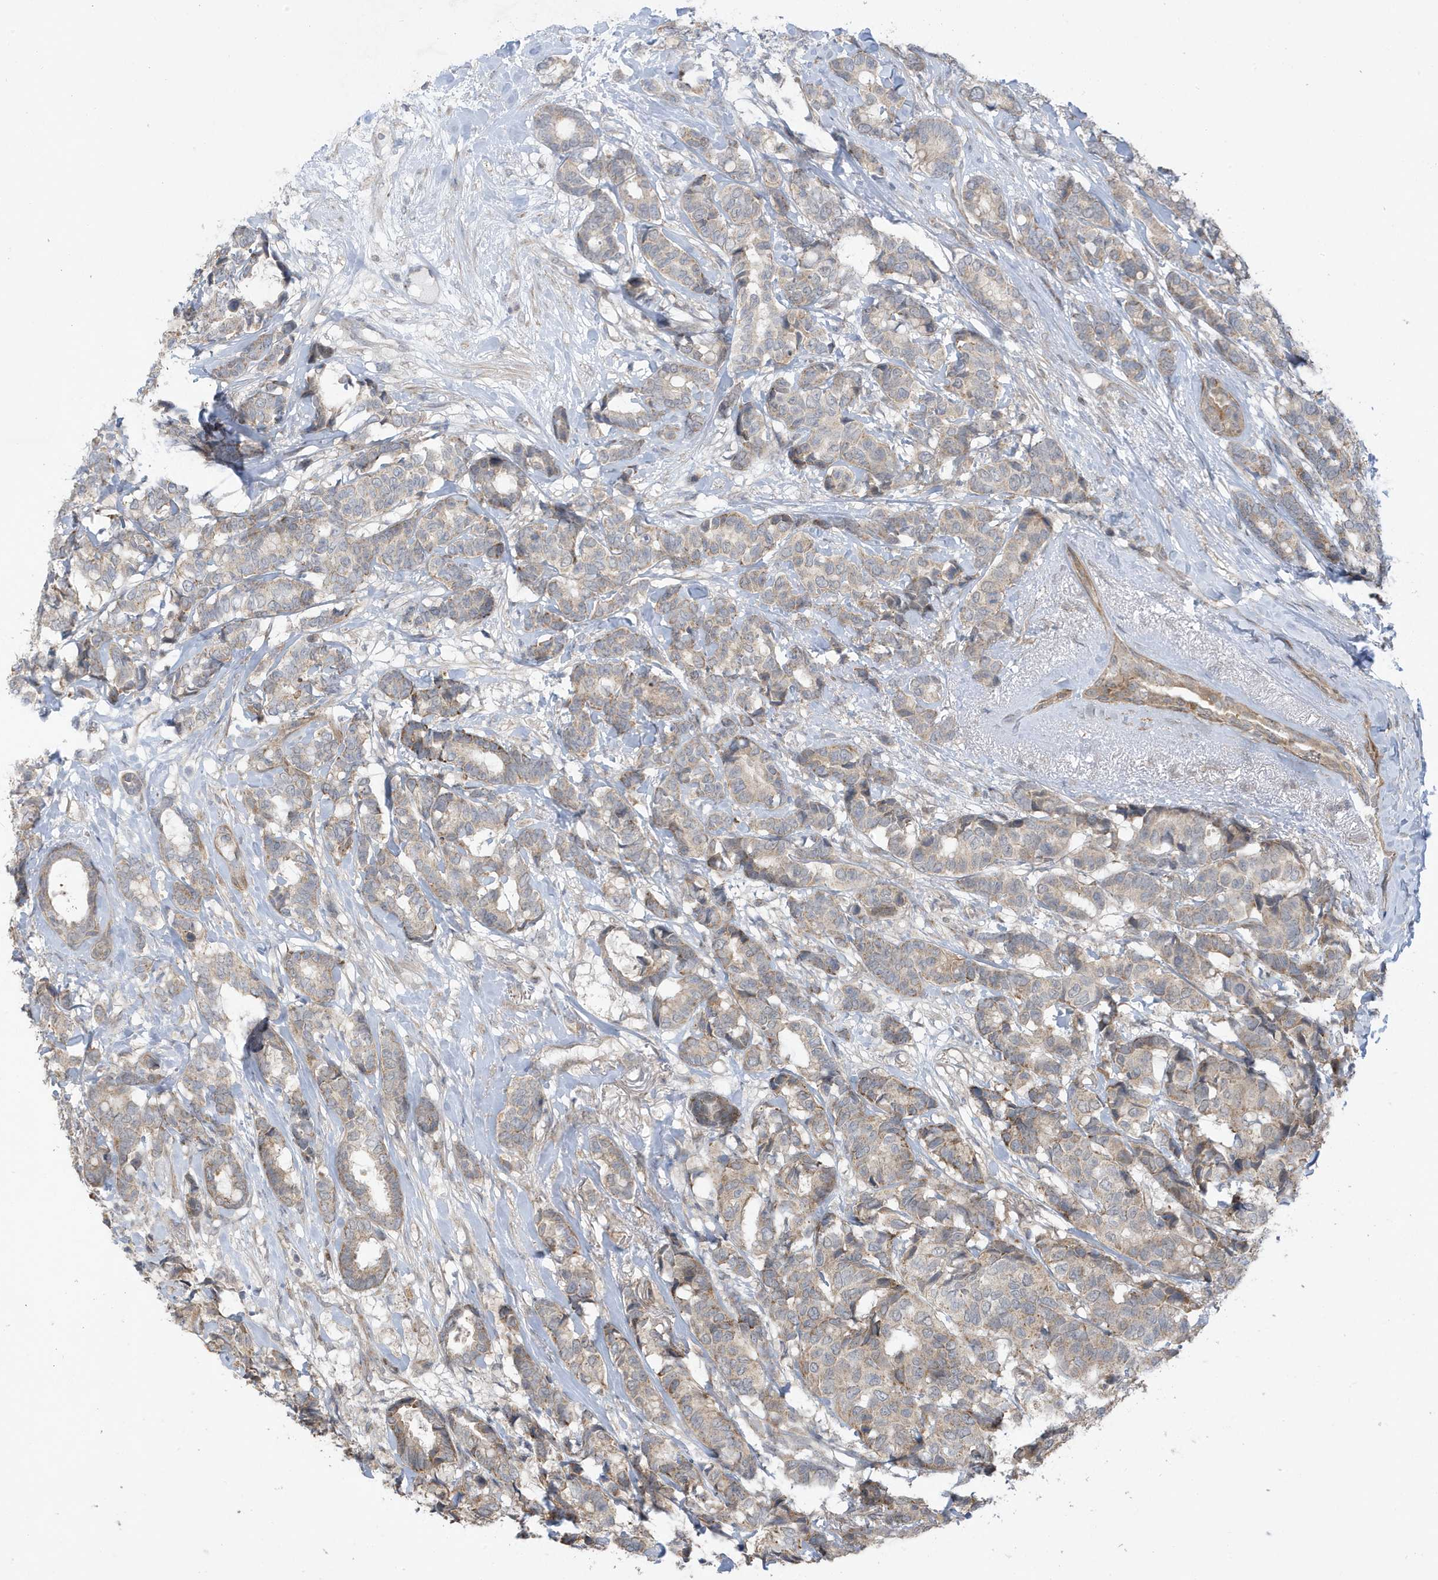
{"staining": {"intensity": "weak", "quantity": "25%-75%", "location": "cytoplasmic/membranous"}, "tissue": "breast cancer", "cell_type": "Tumor cells", "image_type": "cancer", "snomed": [{"axis": "morphology", "description": "Duct carcinoma"}, {"axis": "topography", "description": "Breast"}], "caption": "Breast invasive ductal carcinoma stained with IHC demonstrates weak cytoplasmic/membranous positivity in about 25%-75% of tumor cells.", "gene": "ATP13A5", "patient": {"sex": "female", "age": 87}}